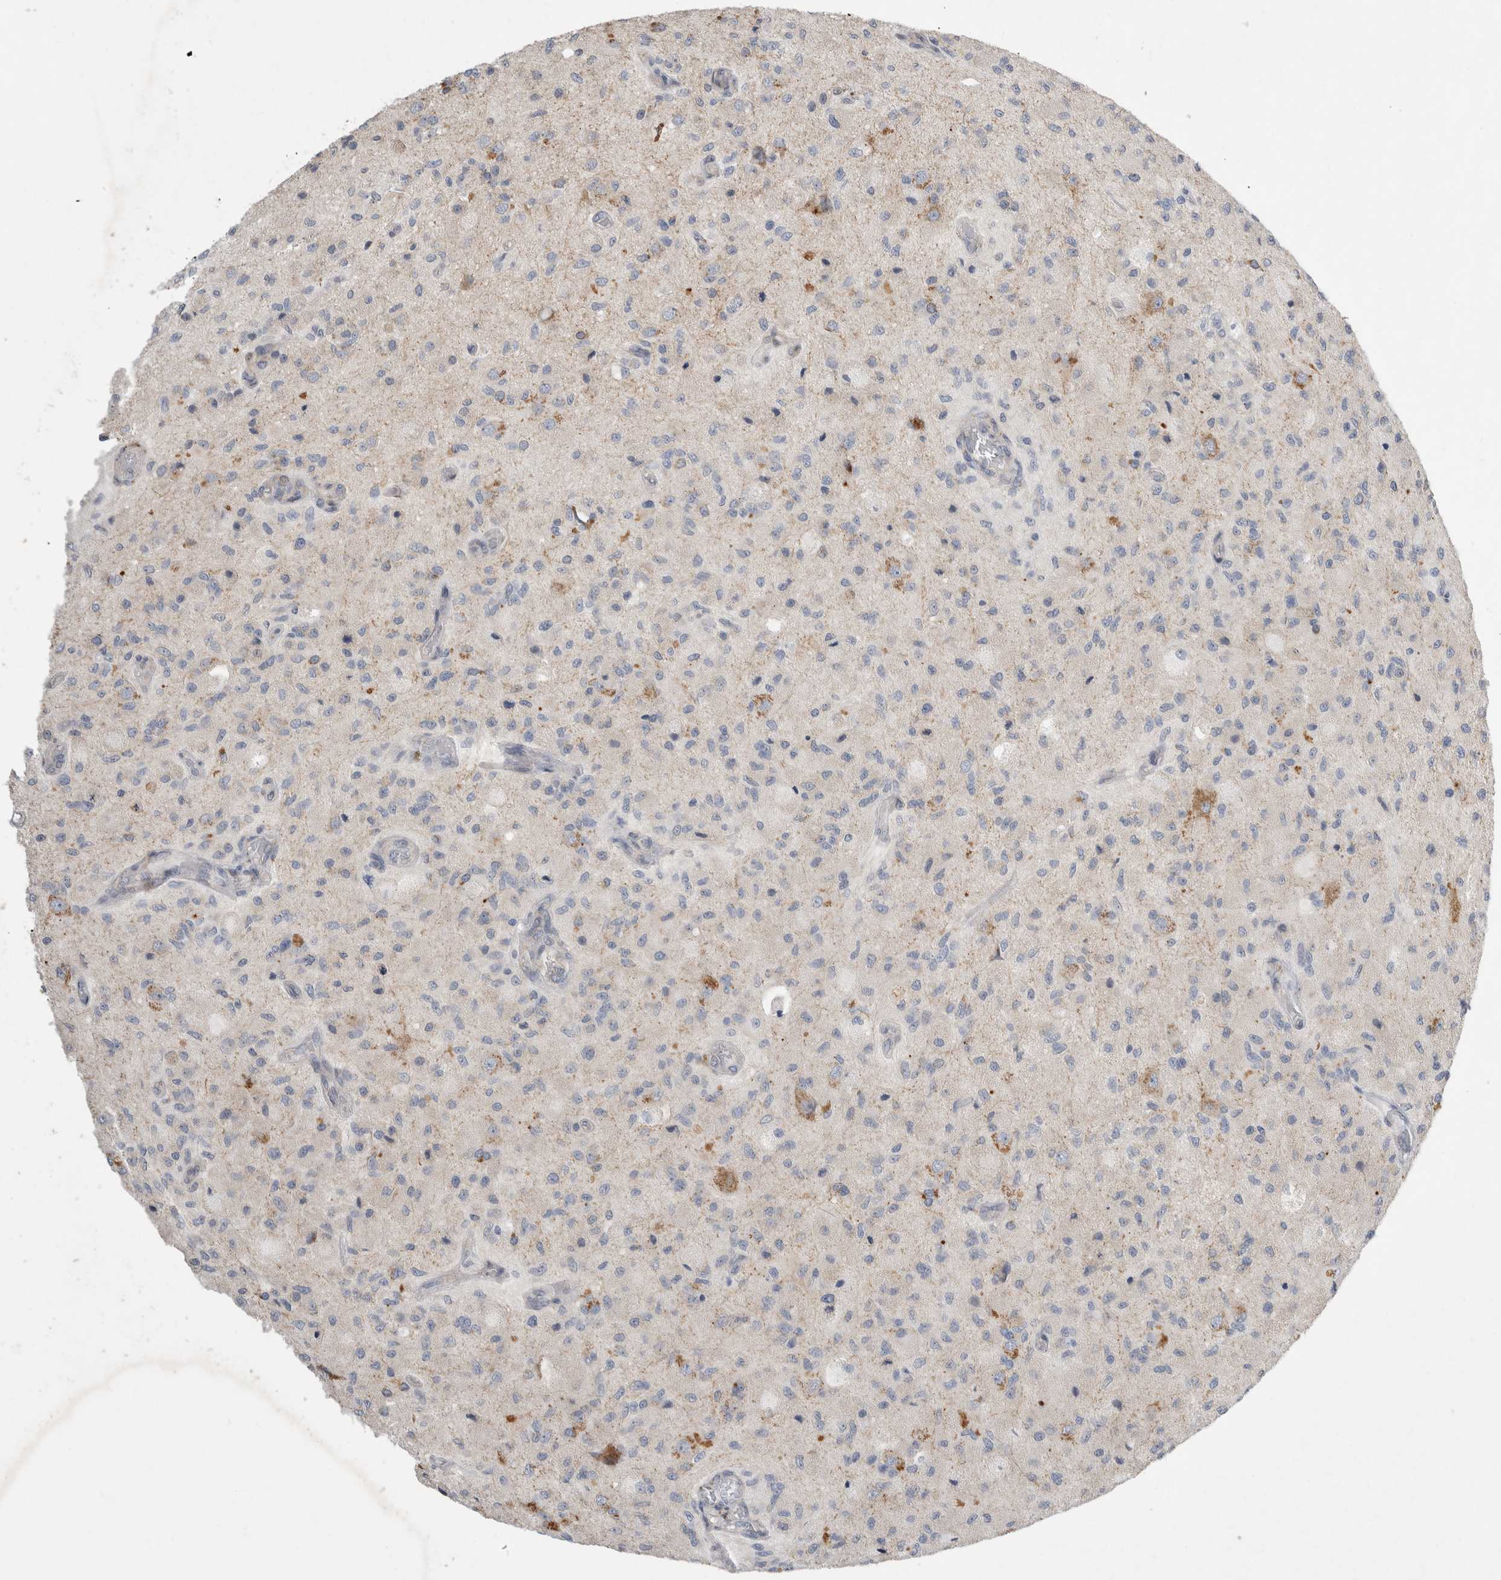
{"staining": {"intensity": "weak", "quantity": "<25%", "location": "cytoplasmic/membranous"}, "tissue": "glioma", "cell_type": "Tumor cells", "image_type": "cancer", "snomed": [{"axis": "morphology", "description": "Normal tissue, NOS"}, {"axis": "morphology", "description": "Glioma, malignant, High grade"}, {"axis": "topography", "description": "Cerebral cortex"}], "caption": "Tumor cells are negative for brown protein staining in malignant glioma (high-grade).", "gene": "TRMT9B", "patient": {"sex": "male", "age": 77}}